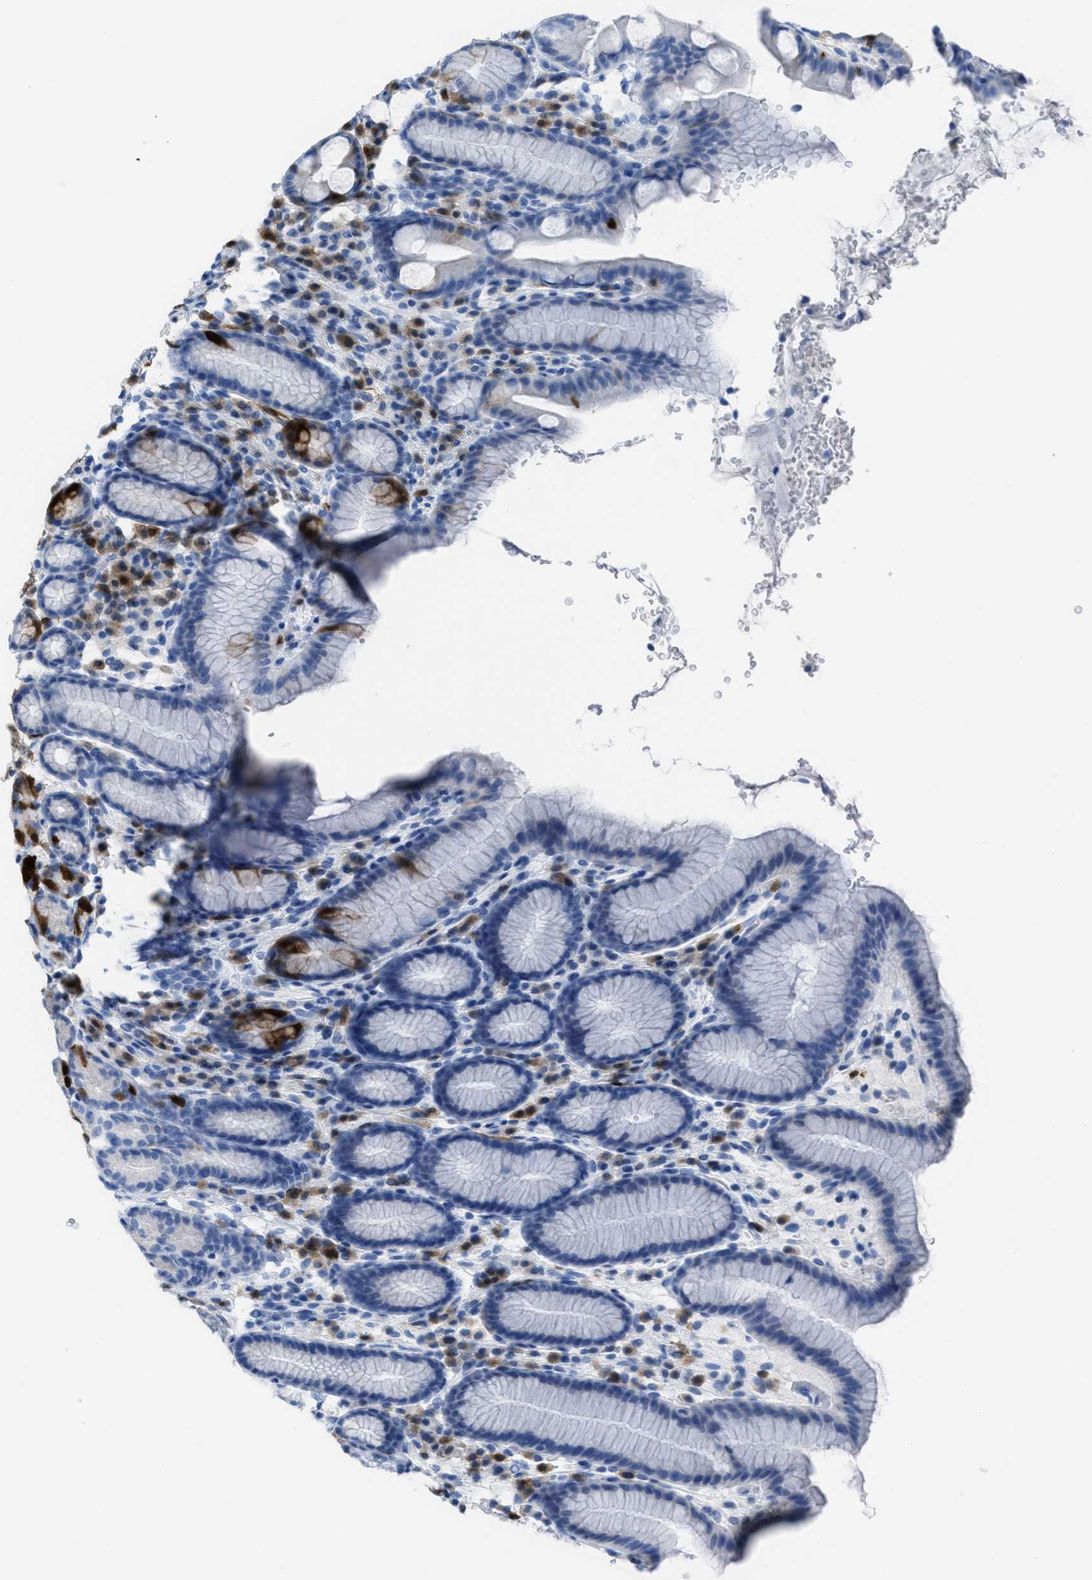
{"staining": {"intensity": "strong", "quantity": "<25%", "location": "cytoplasmic/membranous,nuclear"}, "tissue": "stomach", "cell_type": "Glandular cells", "image_type": "normal", "snomed": [{"axis": "morphology", "description": "Normal tissue, NOS"}, {"axis": "topography", "description": "Stomach, lower"}], "caption": "Unremarkable stomach was stained to show a protein in brown. There is medium levels of strong cytoplasmic/membranous,nuclear expression in about <25% of glandular cells.", "gene": "CDKN2A", "patient": {"sex": "male", "age": 52}}